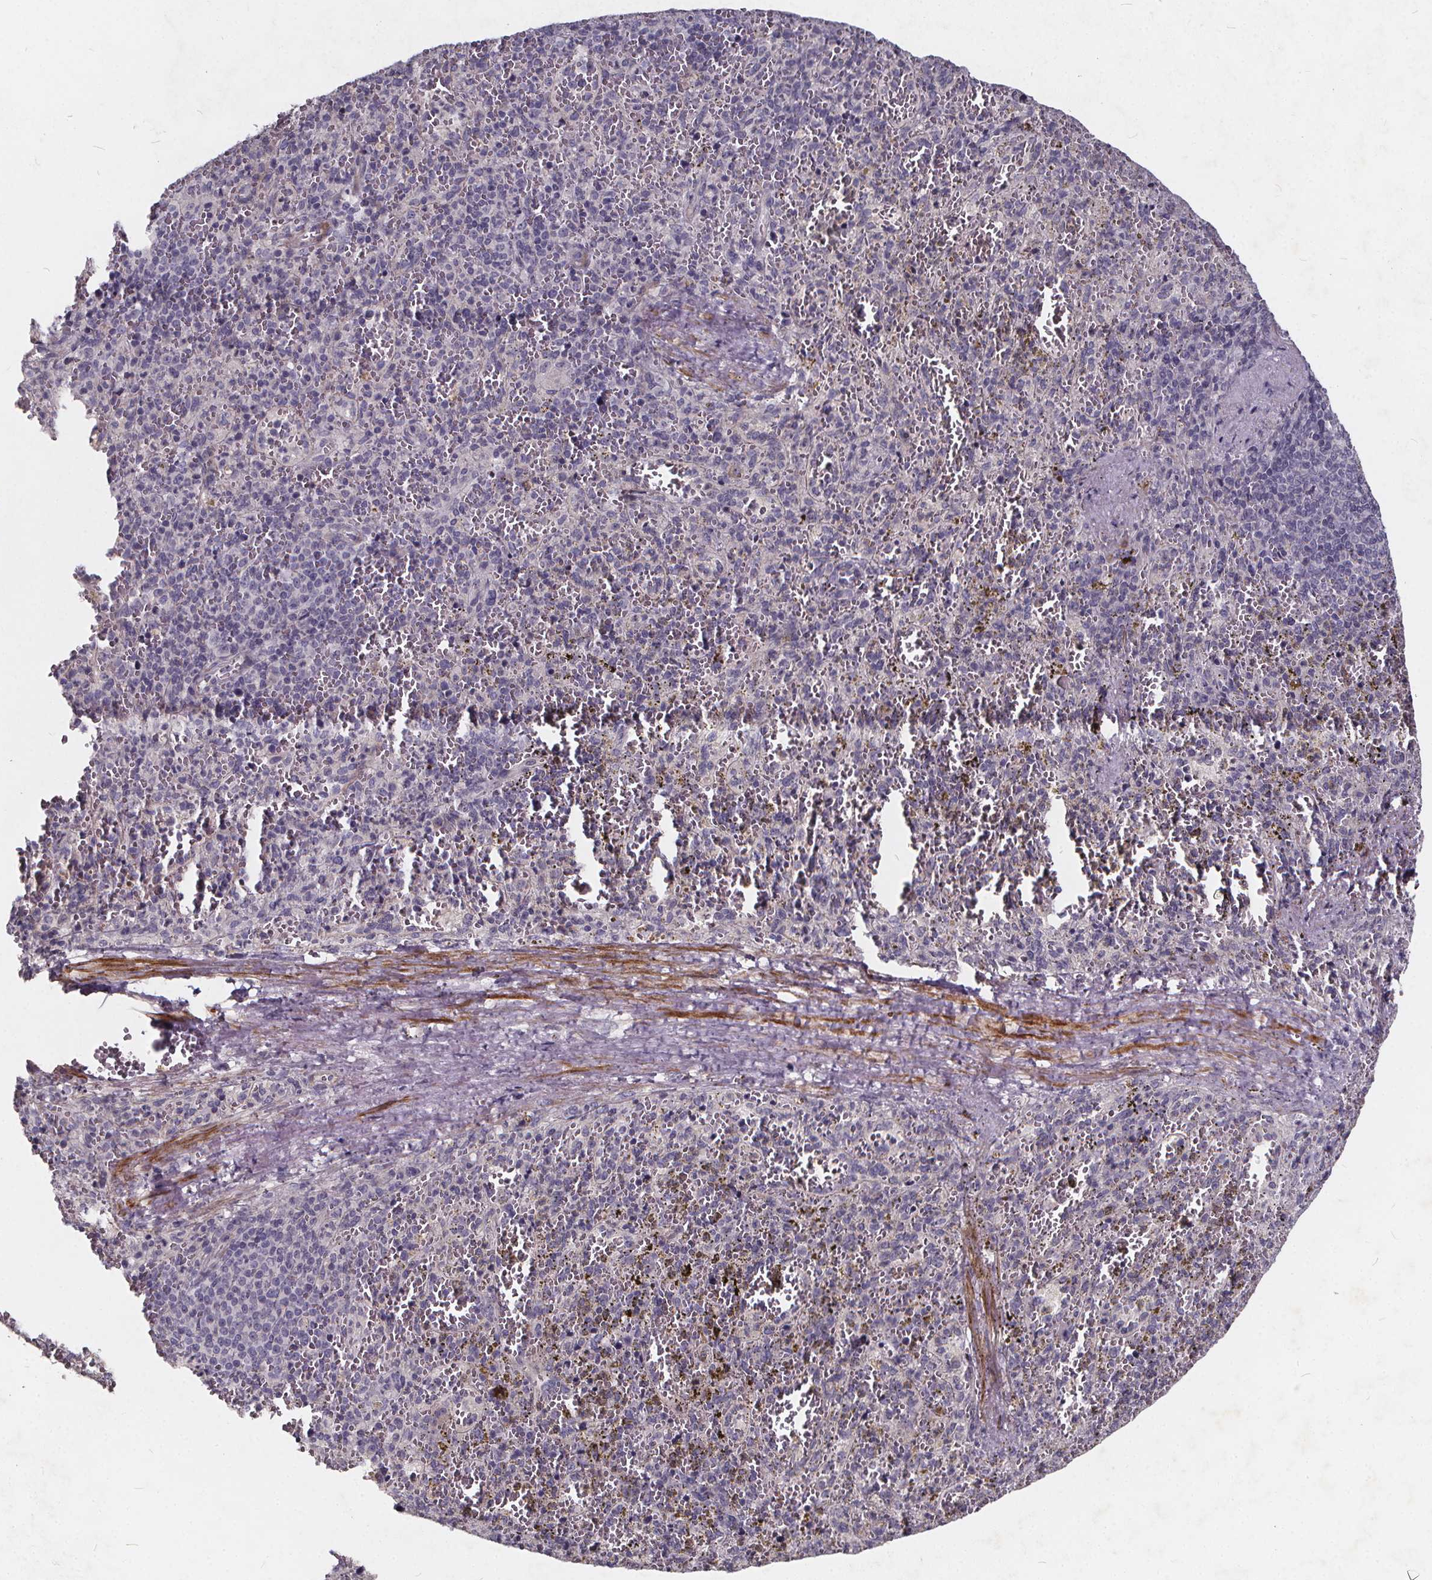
{"staining": {"intensity": "negative", "quantity": "none", "location": "none"}, "tissue": "spleen", "cell_type": "Cells in red pulp", "image_type": "normal", "snomed": [{"axis": "morphology", "description": "Normal tissue, NOS"}, {"axis": "topography", "description": "Spleen"}], "caption": "The histopathology image shows no significant positivity in cells in red pulp of spleen. (DAB (3,3'-diaminobenzidine) immunohistochemistry (IHC), high magnification).", "gene": "TSPAN14", "patient": {"sex": "female", "age": 50}}